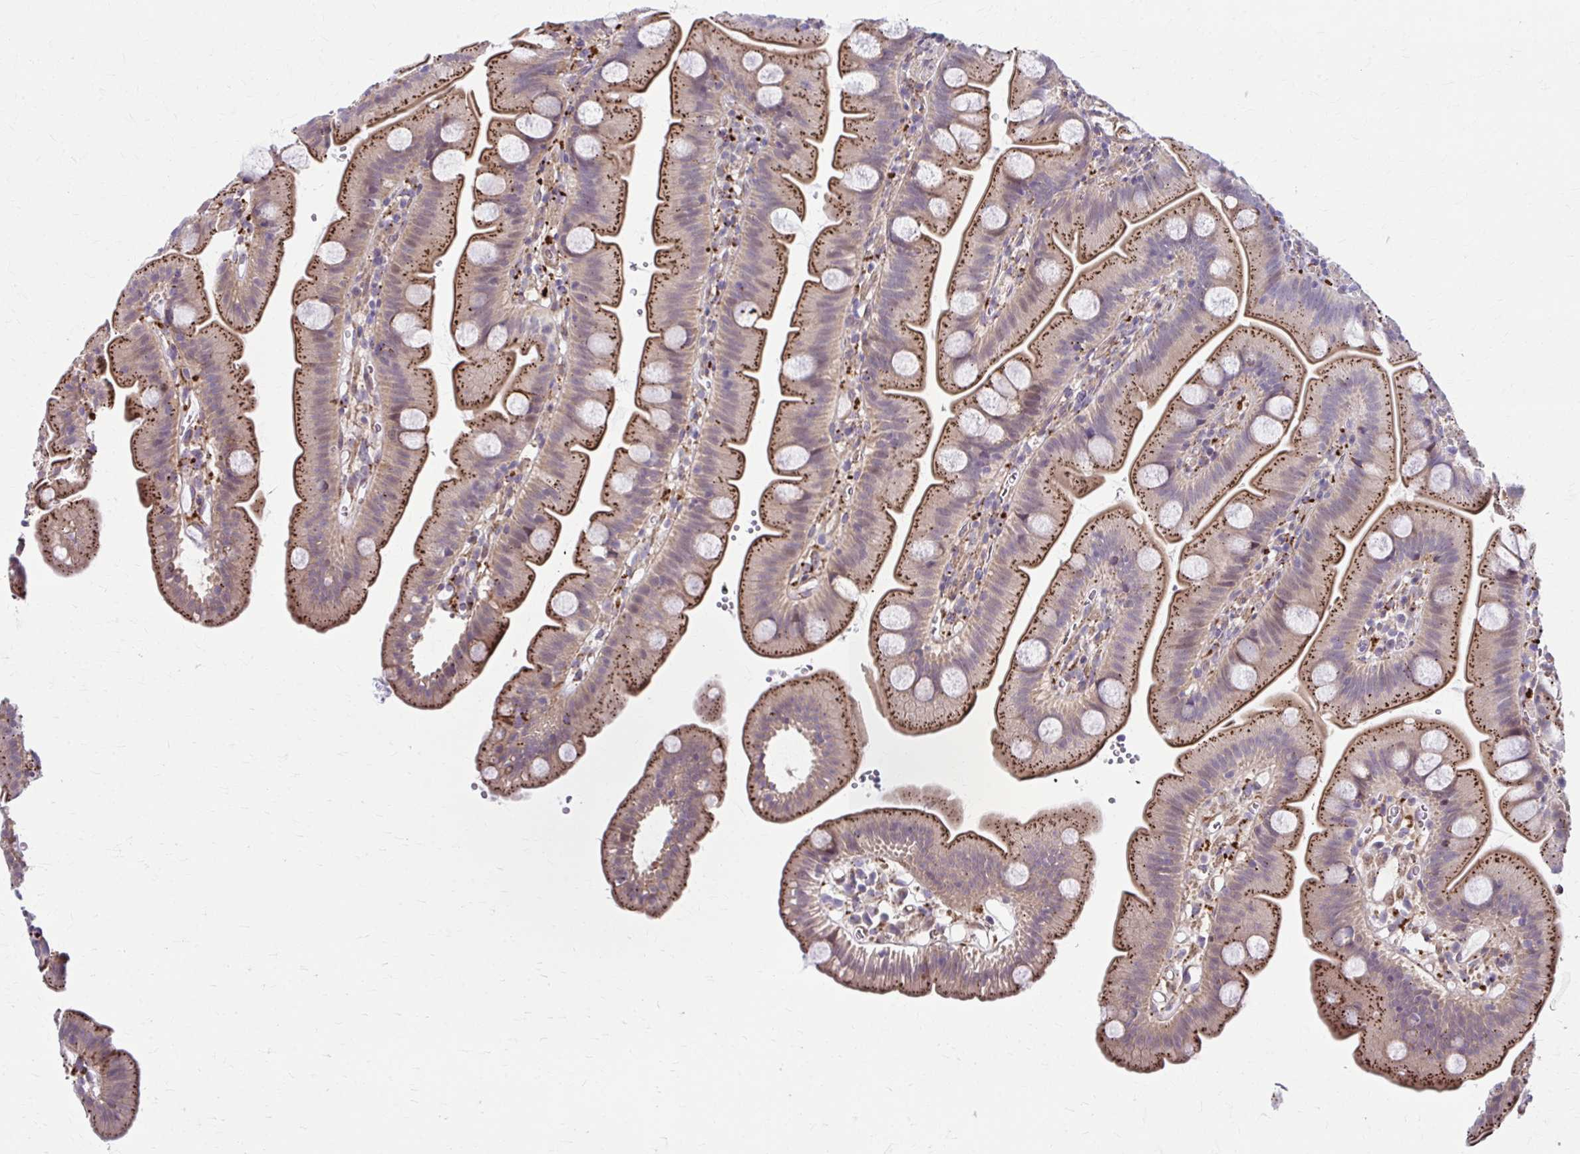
{"staining": {"intensity": "strong", "quantity": ">75%", "location": "cytoplasmic/membranous"}, "tissue": "small intestine", "cell_type": "Glandular cells", "image_type": "normal", "snomed": [{"axis": "morphology", "description": "Normal tissue, NOS"}, {"axis": "topography", "description": "Small intestine"}], "caption": "Human small intestine stained for a protein (brown) exhibits strong cytoplasmic/membranous positive positivity in approximately >75% of glandular cells.", "gene": "LRRC4B", "patient": {"sex": "female", "age": 68}}